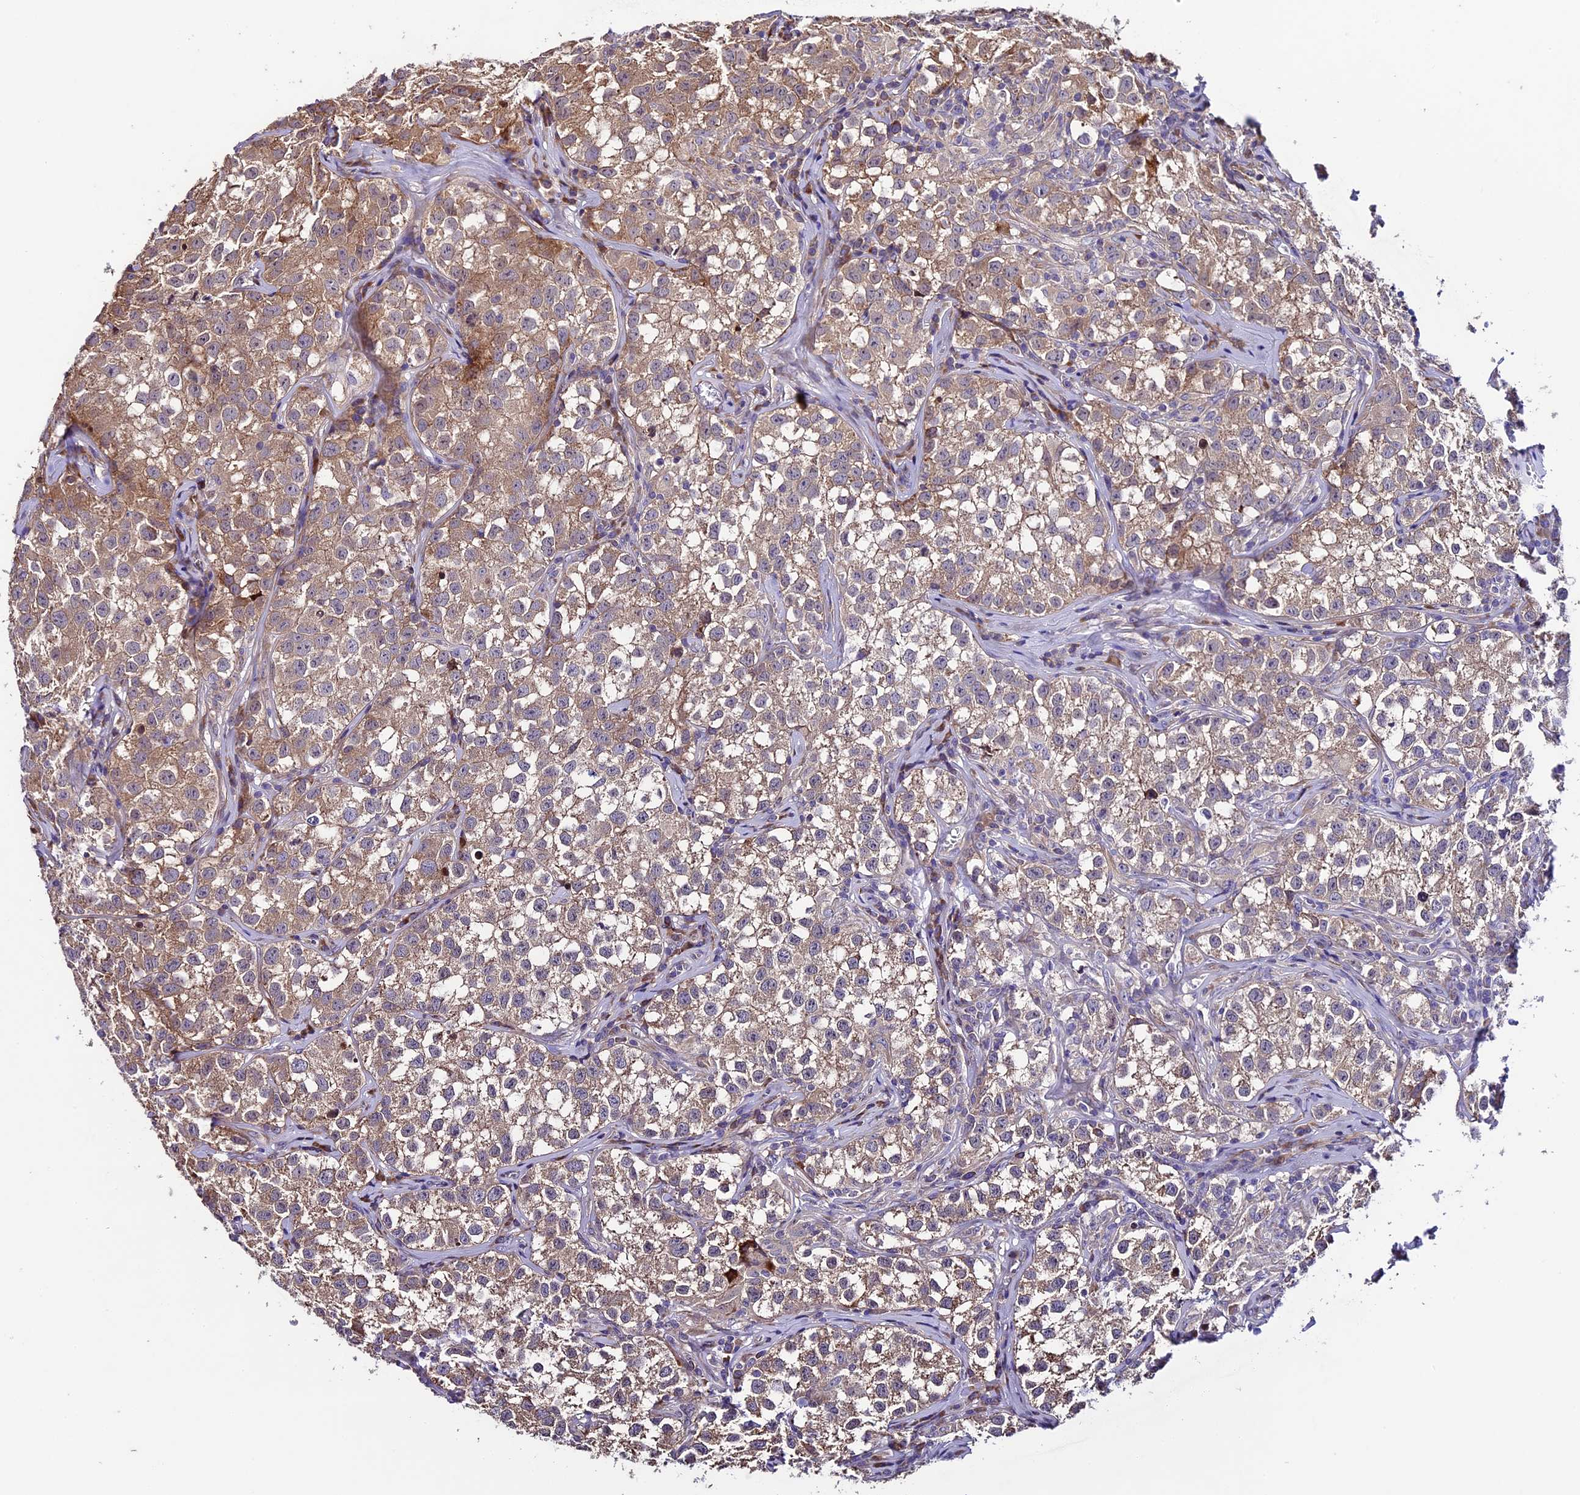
{"staining": {"intensity": "moderate", "quantity": ">75%", "location": "cytoplasmic/membranous"}, "tissue": "testis cancer", "cell_type": "Tumor cells", "image_type": "cancer", "snomed": [{"axis": "morphology", "description": "Seminoma, NOS"}, {"axis": "morphology", "description": "Carcinoma, Embryonal, NOS"}, {"axis": "topography", "description": "Testis"}], "caption": "Immunohistochemical staining of seminoma (testis) reveals medium levels of moderate cytoplasmic/membranous protein positivity in approximately >75% of tumor cells.", "gene": "SPIRE1", "patient": {"sex": "male", "age": 43}}